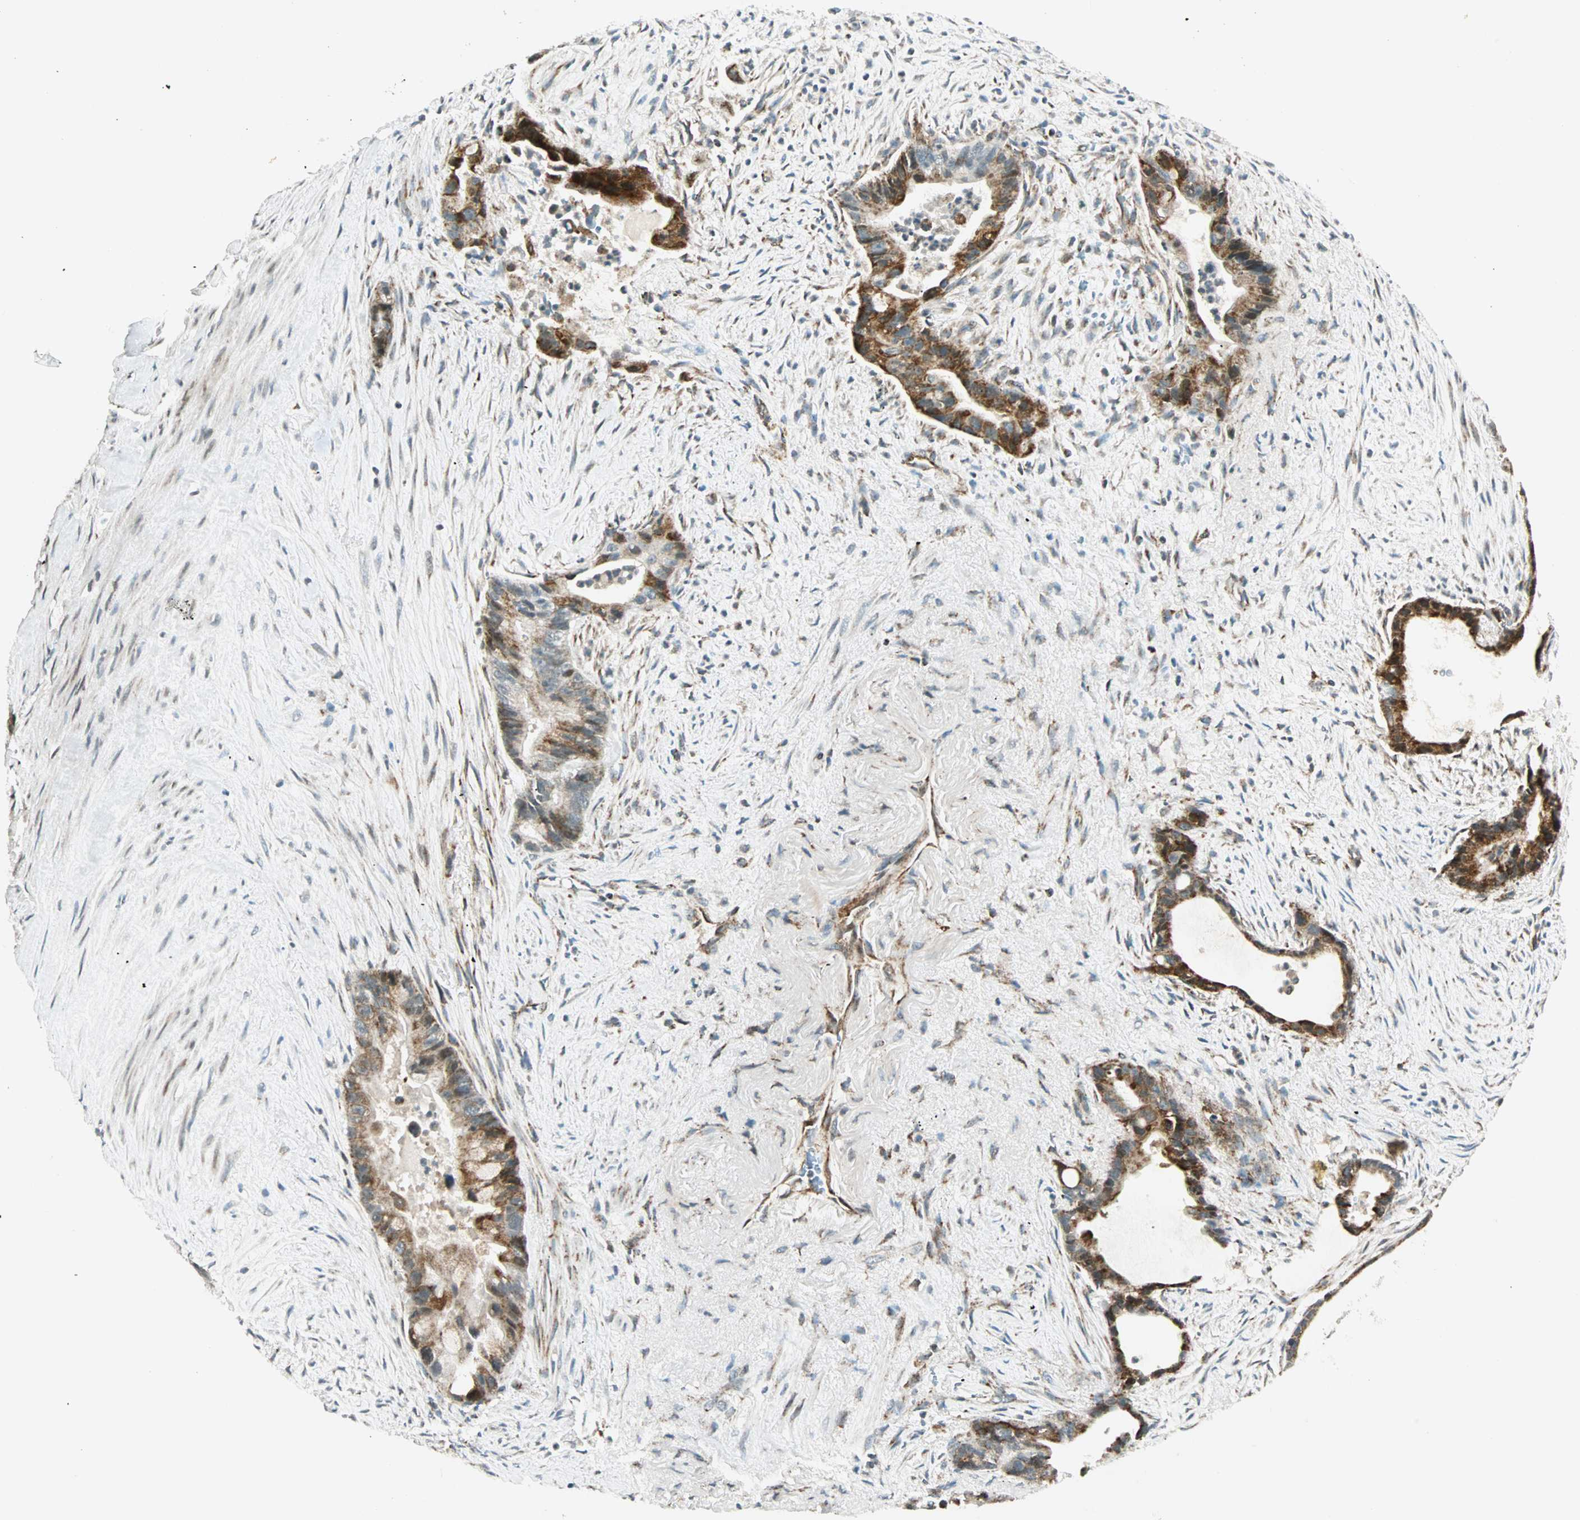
{"staining": {"intensity": "weak", "quantity": "25%-75%", "location": "cytoplasmic/membranous"}, "tissue": "liver cancer", "cell_type": "Tumor cells", "image_type": "cancer", "snomed": [{"axis": "morphology", "description": "Cholangiocarcinoma"}, {"axis": "topography", "description": "Liver"}], "caption": "Weak cytoplasmic/membranous staining for a protein is seen in about 25%-75% of tumor cells of liver cancer using immunohistochemistry (IHC).", "gene": "SPRY4", "patient": {"sex": "female", "age": 55}}